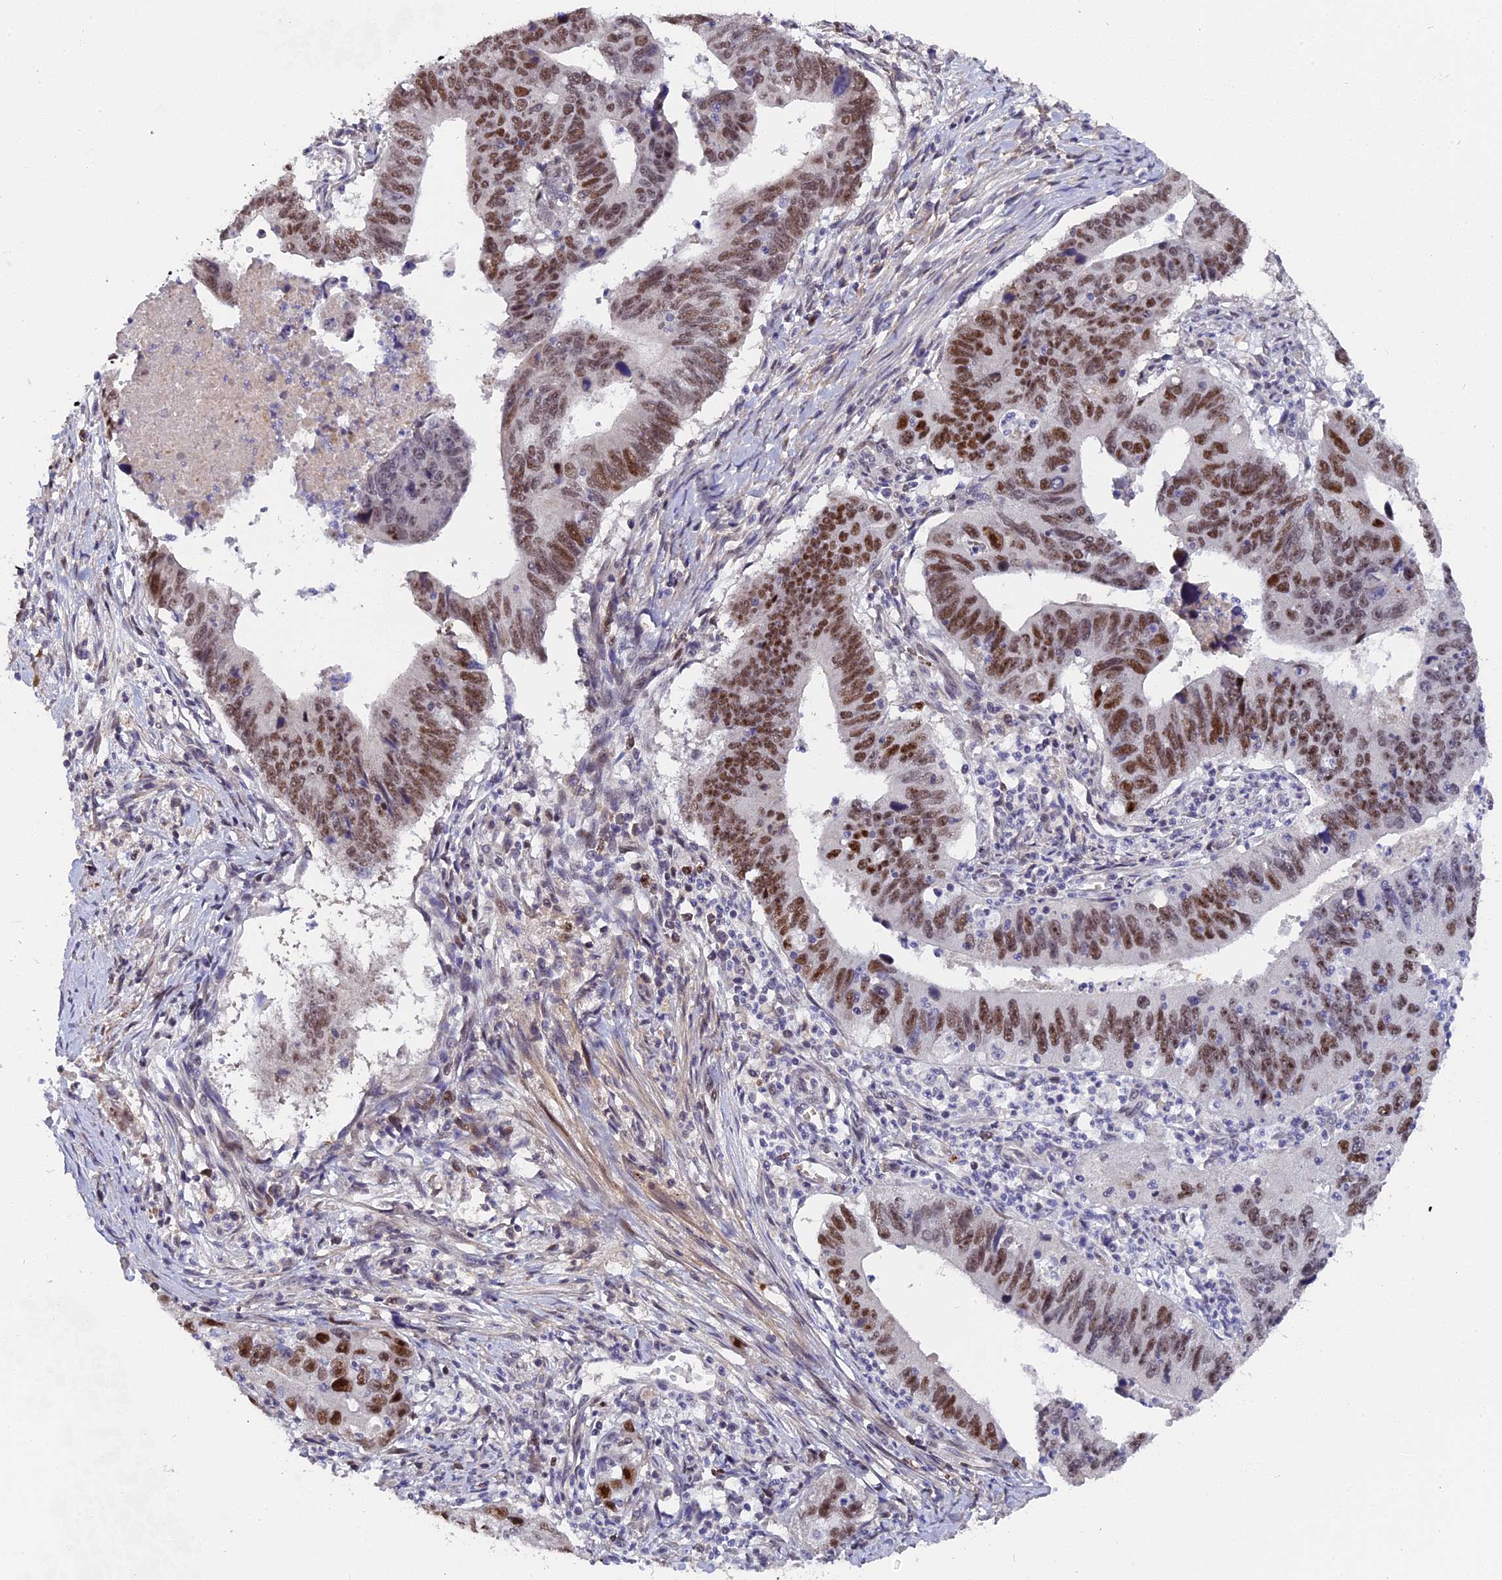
{"staining": {"intensity": "strong", "quantity": "25%-75%", "location": "nuclear"}, "tissue": "stomach cancer", "cell_type": "Tumor cells", "image_type": "cancer", "snomed": [{"axis": "morphology", "description": "Adenocarcinoma, NOS"}, {"axis": "topography", "description": "Stomach"}], "caption": "This image reveals immunohistochemistry staining of human stomach adenocarcinoma, with high strong nuclear expression in about 25%-75% of tumor cells.", "gene": "PYGO1", "patient": {"sex": "male", "age": 59}}